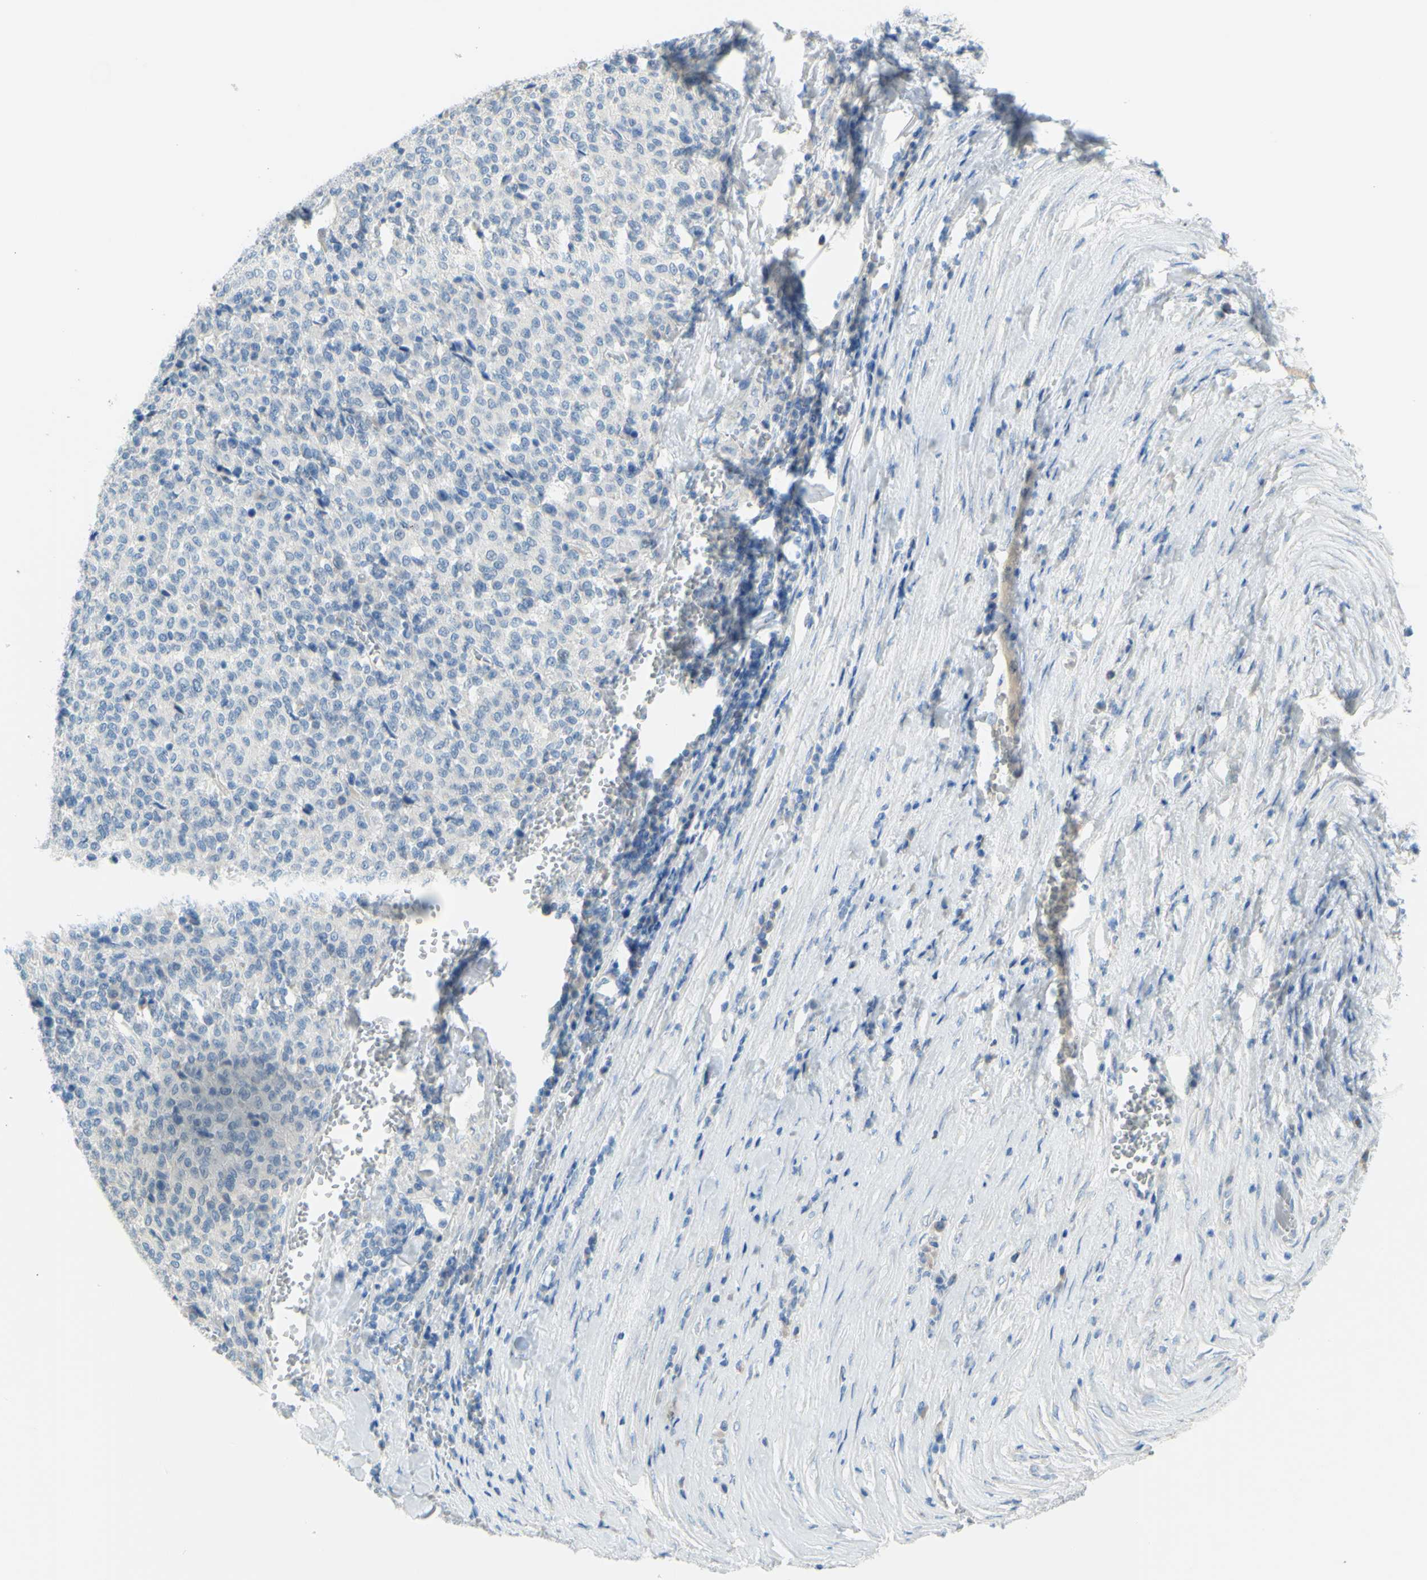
{"staining": {"intensity": "negative", "quantity": "none", "location": "none"}, "tissue": "melanoma", "cell_type": "Tumor cells", "image_type": "cancer", "snomed": [{"axis": "morphology", "description": "Malignant melanoma, Metastatic site"}, {"axis": "topography", "description": "Pancreas"}], "caption": "Immunohistochemistry histopathology image of human malignant melanoma (metastatic site) stained for a protein (brown), which exhibits no expression in tumor cells.", "gene": "SLC1A2", "patient": {"sex": "female", "age": 30}}